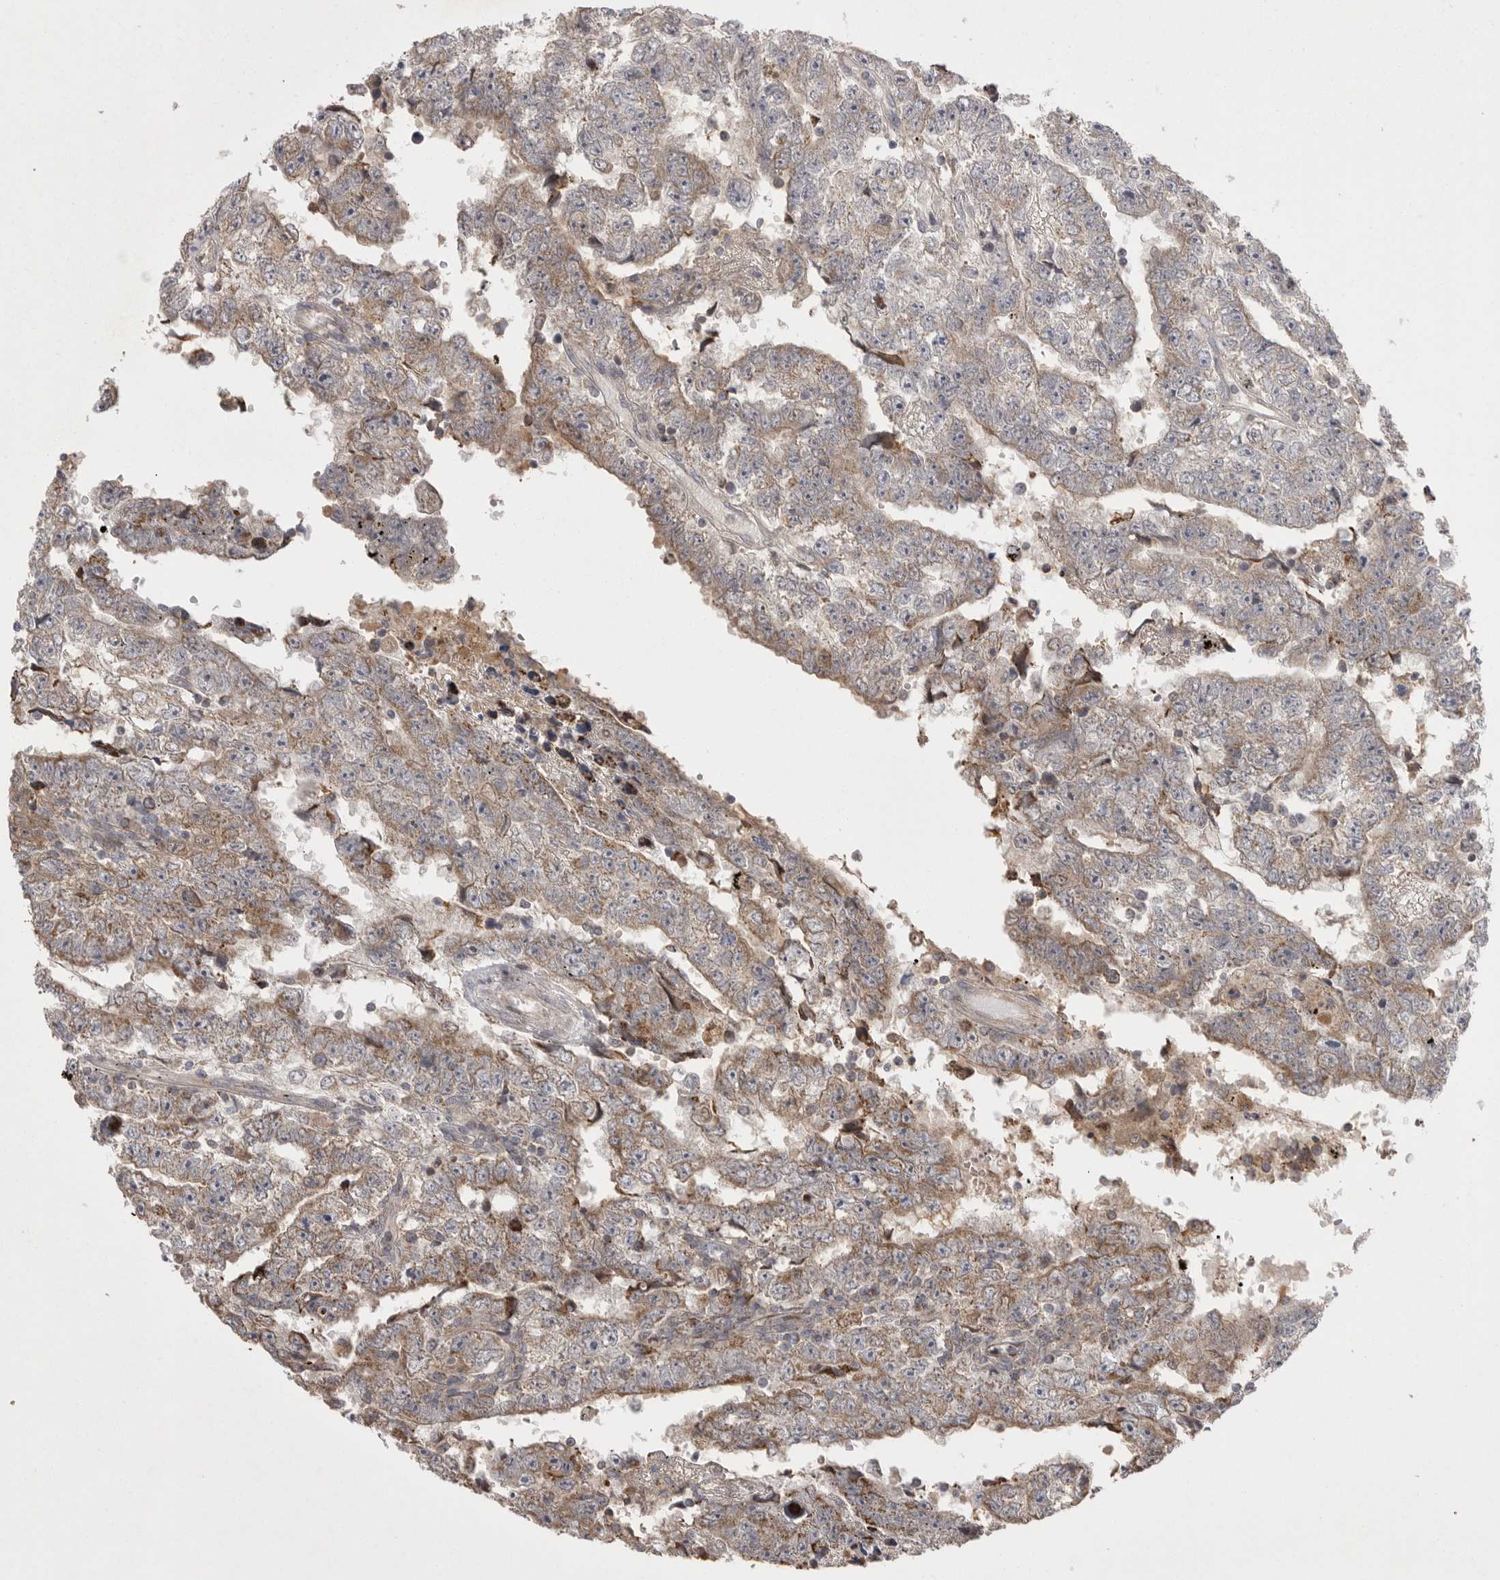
{"staining": {"intensity": "moderate", "quantity": ">75%", "location": "cytoplasmic/membranous"}, "tissue": "testis cancer", "cell_type": "Tumor cells", "image_type": "cancer", "snomed": [{"axis": "morphology", "description": "Carcinoma, Embryonal, NOS"}, {"axis": "topography", "description": "Testis"}], "caption": "The micrograph shows immunohistochemical staining of testis cancer (embryonal carcinoma). There is moderate cytoplasmic/membranous expression is identified in about >75% of tumor cells.", "gene": "KYAT3", "patient": {"sex": "male", "age": 25}}